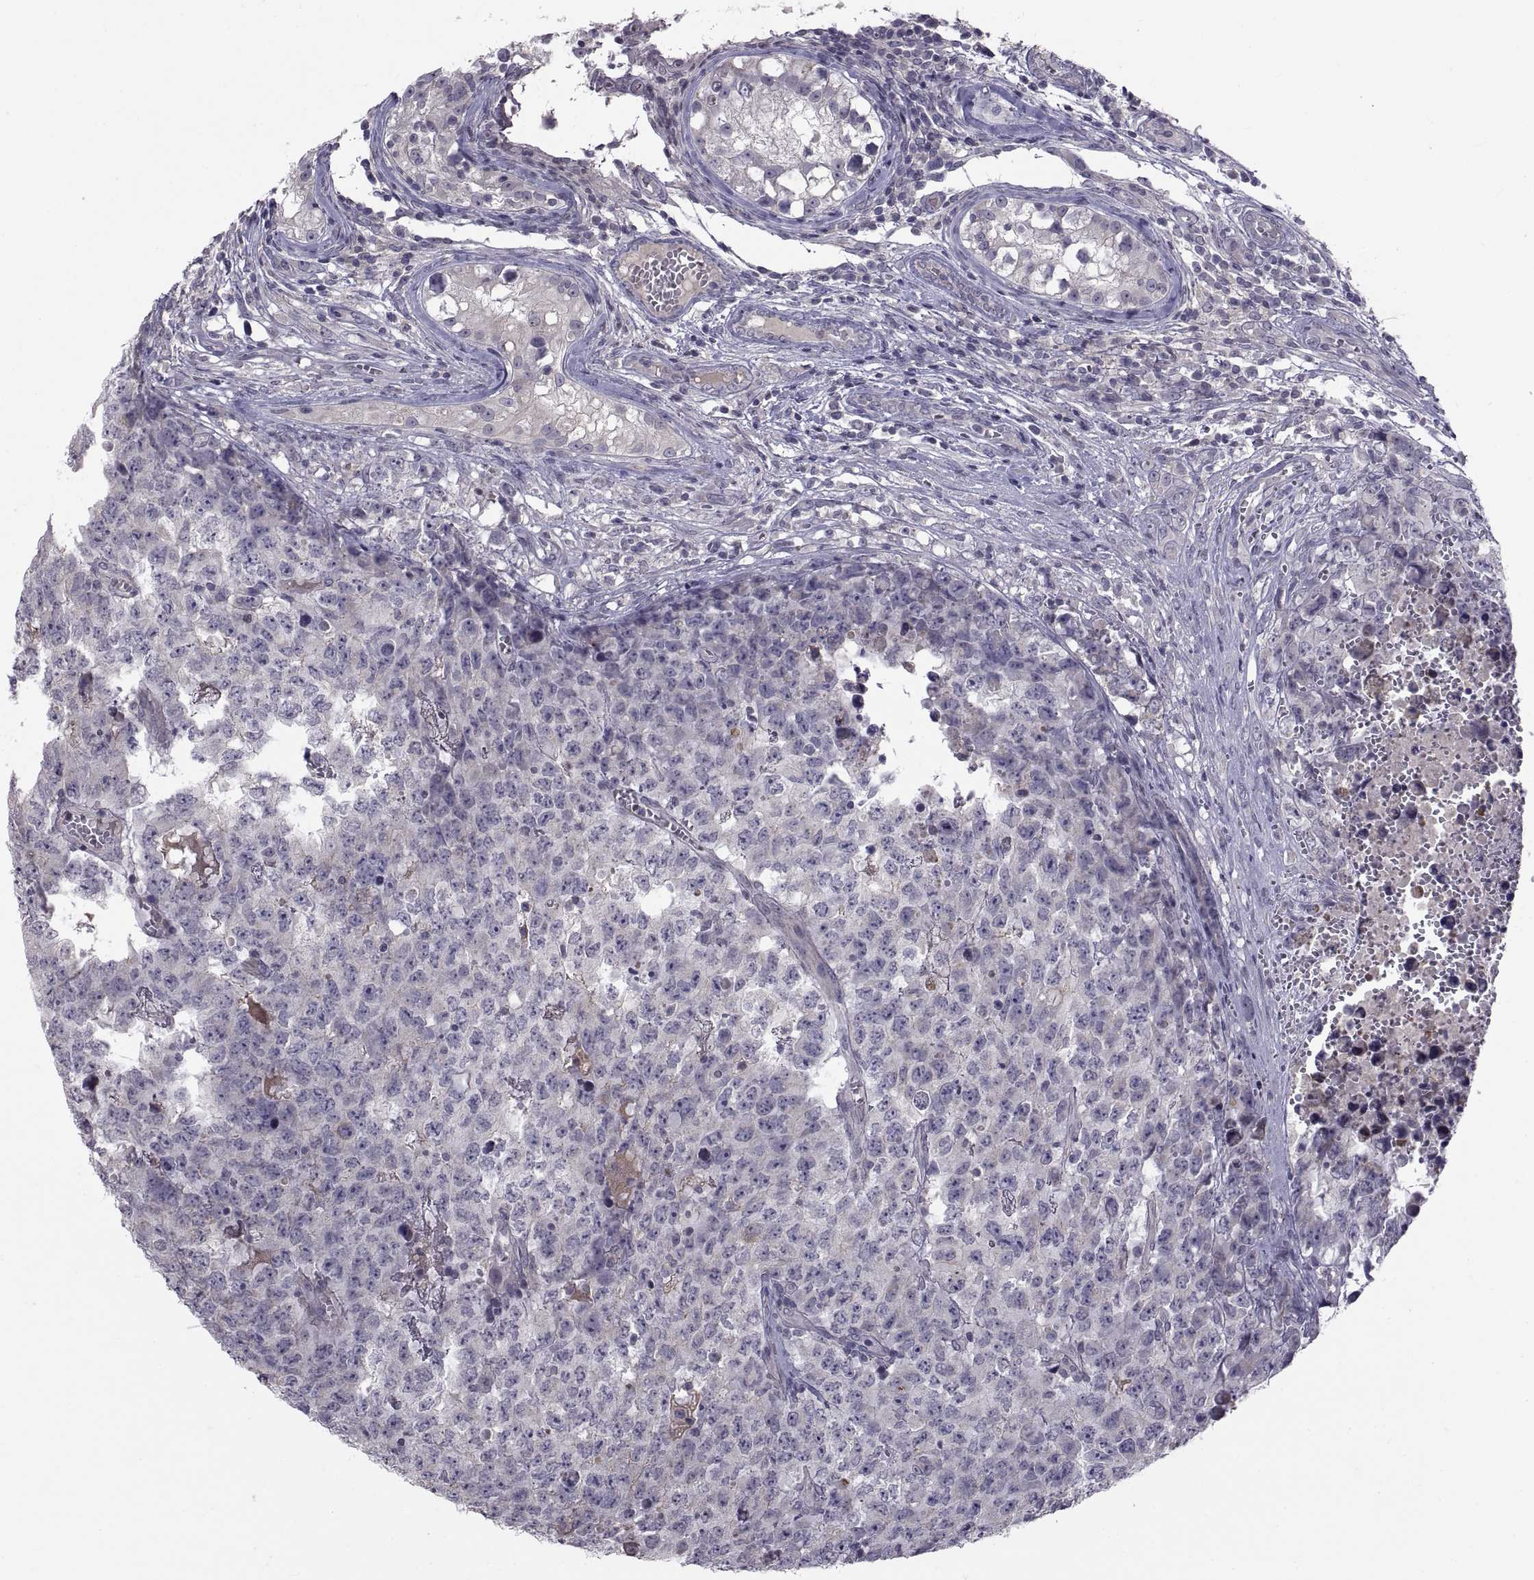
{"staining": {"intensity": "negative", "quantity": "none", "location": "none"}, "tissue": "testis cancer", "cell_type": "Tumor cells", "image_type": "cancer", "snomed": [{"axis": "morphology", "description": "Carcinoma, Embryonal, NOS"}, {"axis": "topography", "description": "Testis"}], "caption": "IHC of testis embryonal carcinoma reveals no staining in tumor cells.", "gene": "NPTX2", "patient": {"sex": "male", "age": 23}}